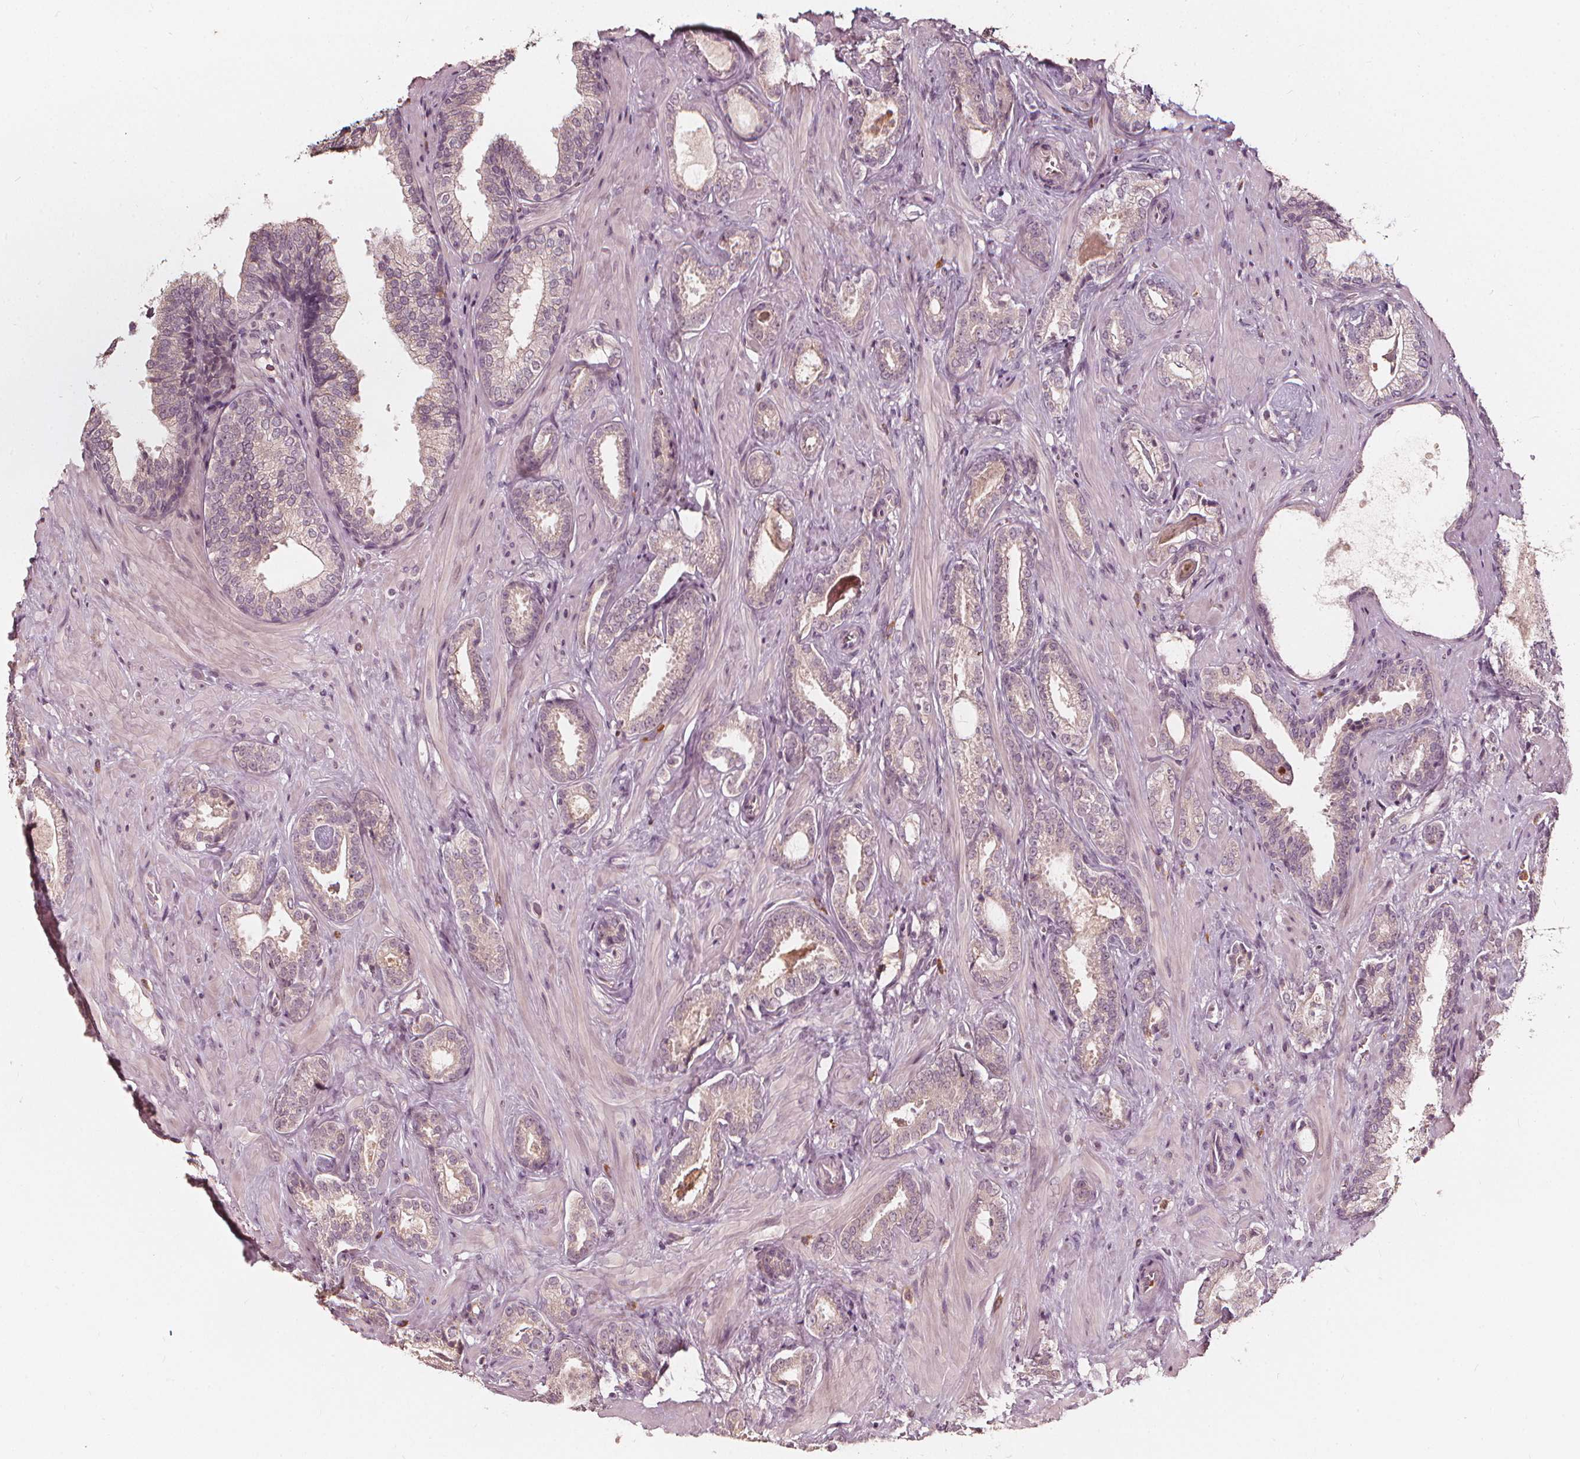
{"staining": {"intensity": "weak", "quantity": "<25%", "location": "cytoplasmic/membranous"}, "tissue": "prostate cancer", "cell_type": "Tumor cells", "image_type": "cancer", "snomed": [{"axis": "morphology", "description": "Adenocarcinoma, Low grade"}, {"axis": "topography", "description": "Prostate"}], "caption": "High power microscopy photomicrograph of an IHC image of prostate cancer (adenocarcinoma (low-grade)), revealing no significant staining in tumor cells.", "gene": "NPC1L1", "patient": {"sex": "male", "age": 61}}